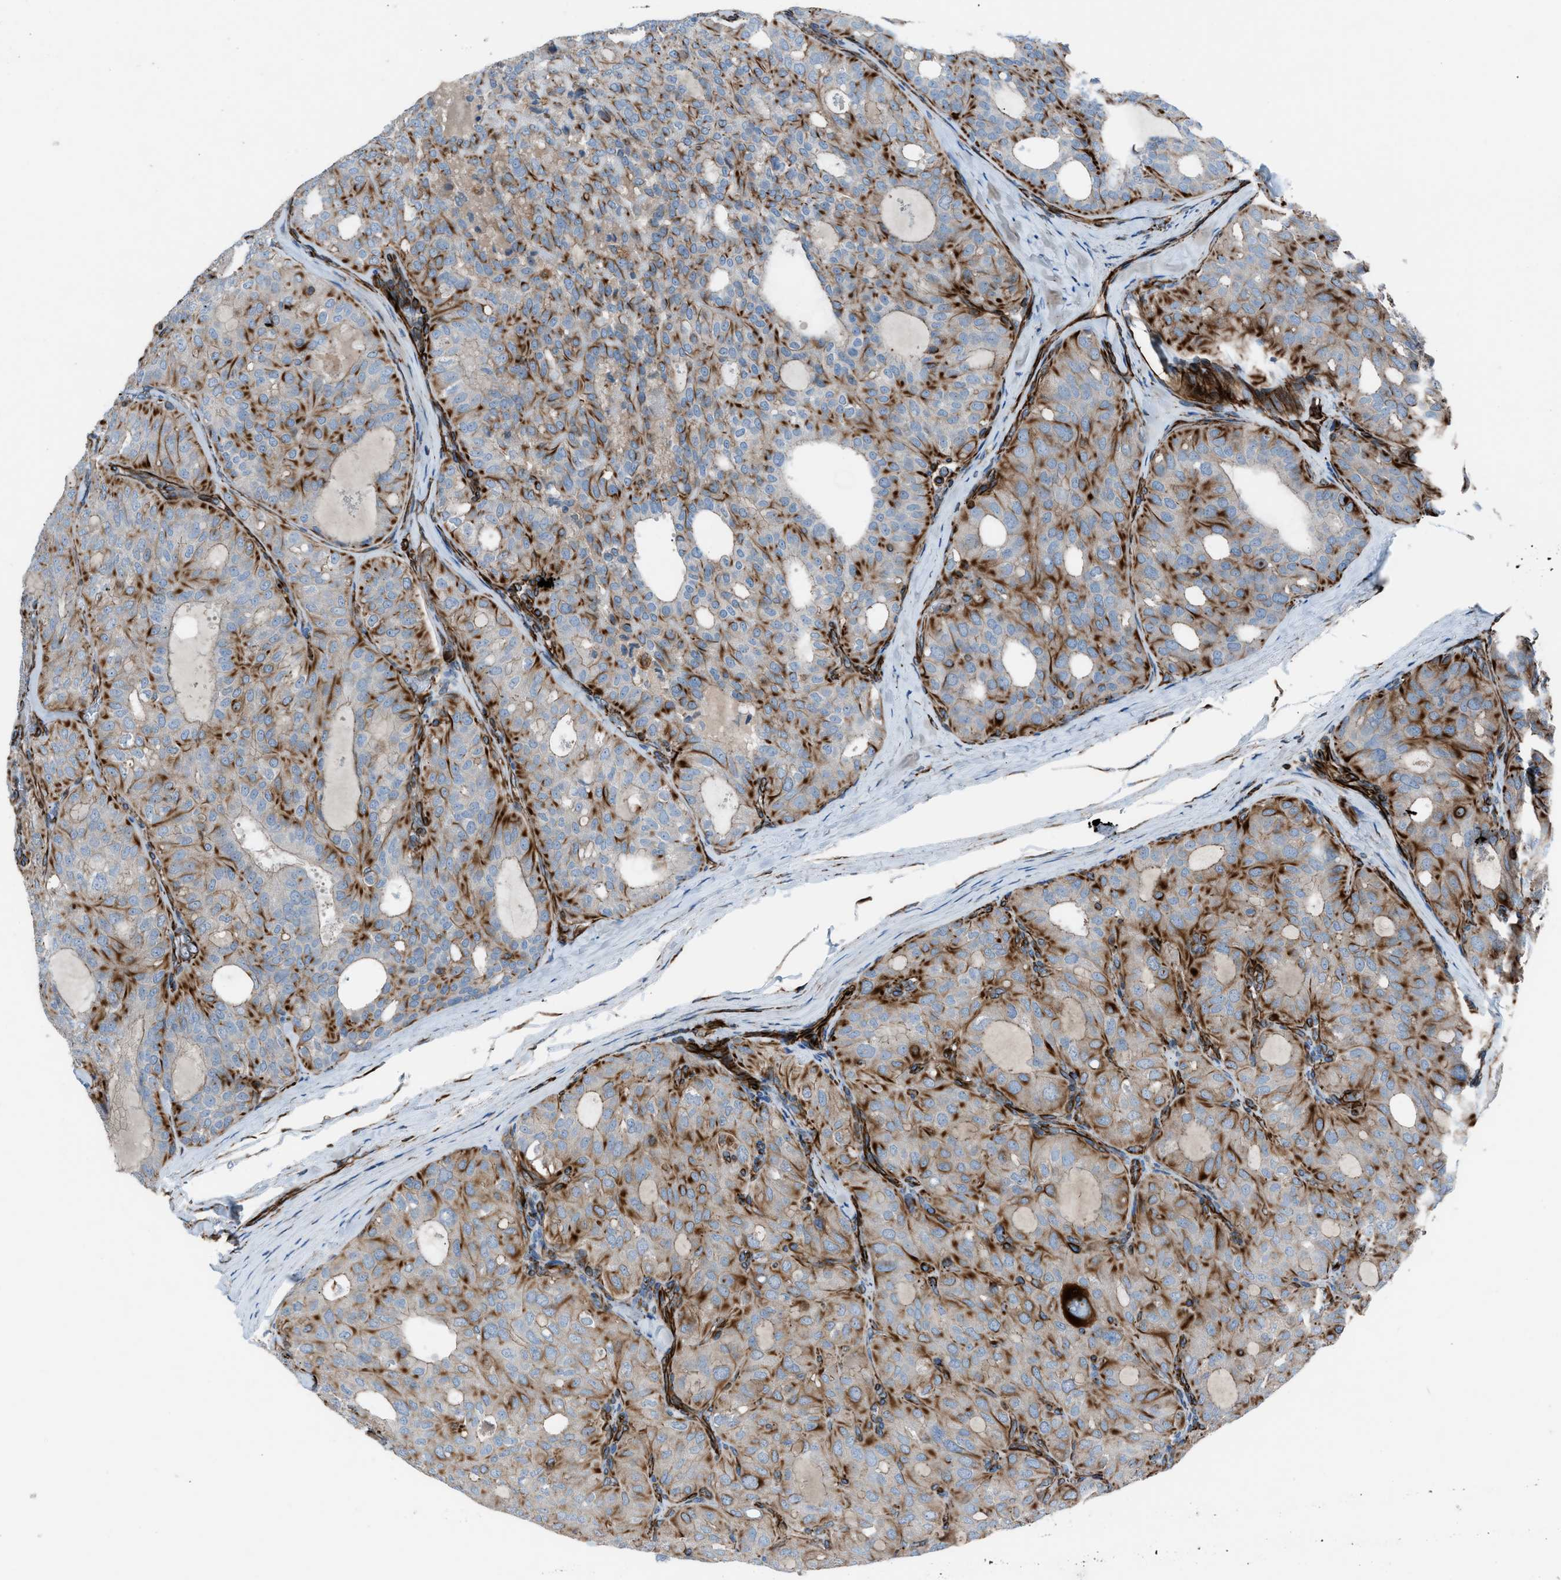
{"staining": {"intensity": "strong", "quantity": "25%-75%", "location": "cytoplasmic/membranous"}, "tissue": "thyroid cancer", "cell_type": "Tumor cells", "image_type": "cancer", "snomed": [{"axis": "morphology", "description": "Follicular adenoma carcinoma, NOS"}, {"axis": "topography", "description": "Thyroid gland"}], "caption": "Protein staining by immunohistochemistry (IHC) shows strong cytoplasmic/membranous positivity in approximately 25%-75% of tumor cells in thyroid follicular adenoma carcinoma. The staining was performed using DAB, with brown indicating positive protein expression. Nuclei are stained blue with hematoxylin.", "gene": "CABP7", "patient": {"sex": "male", "age": 75}}